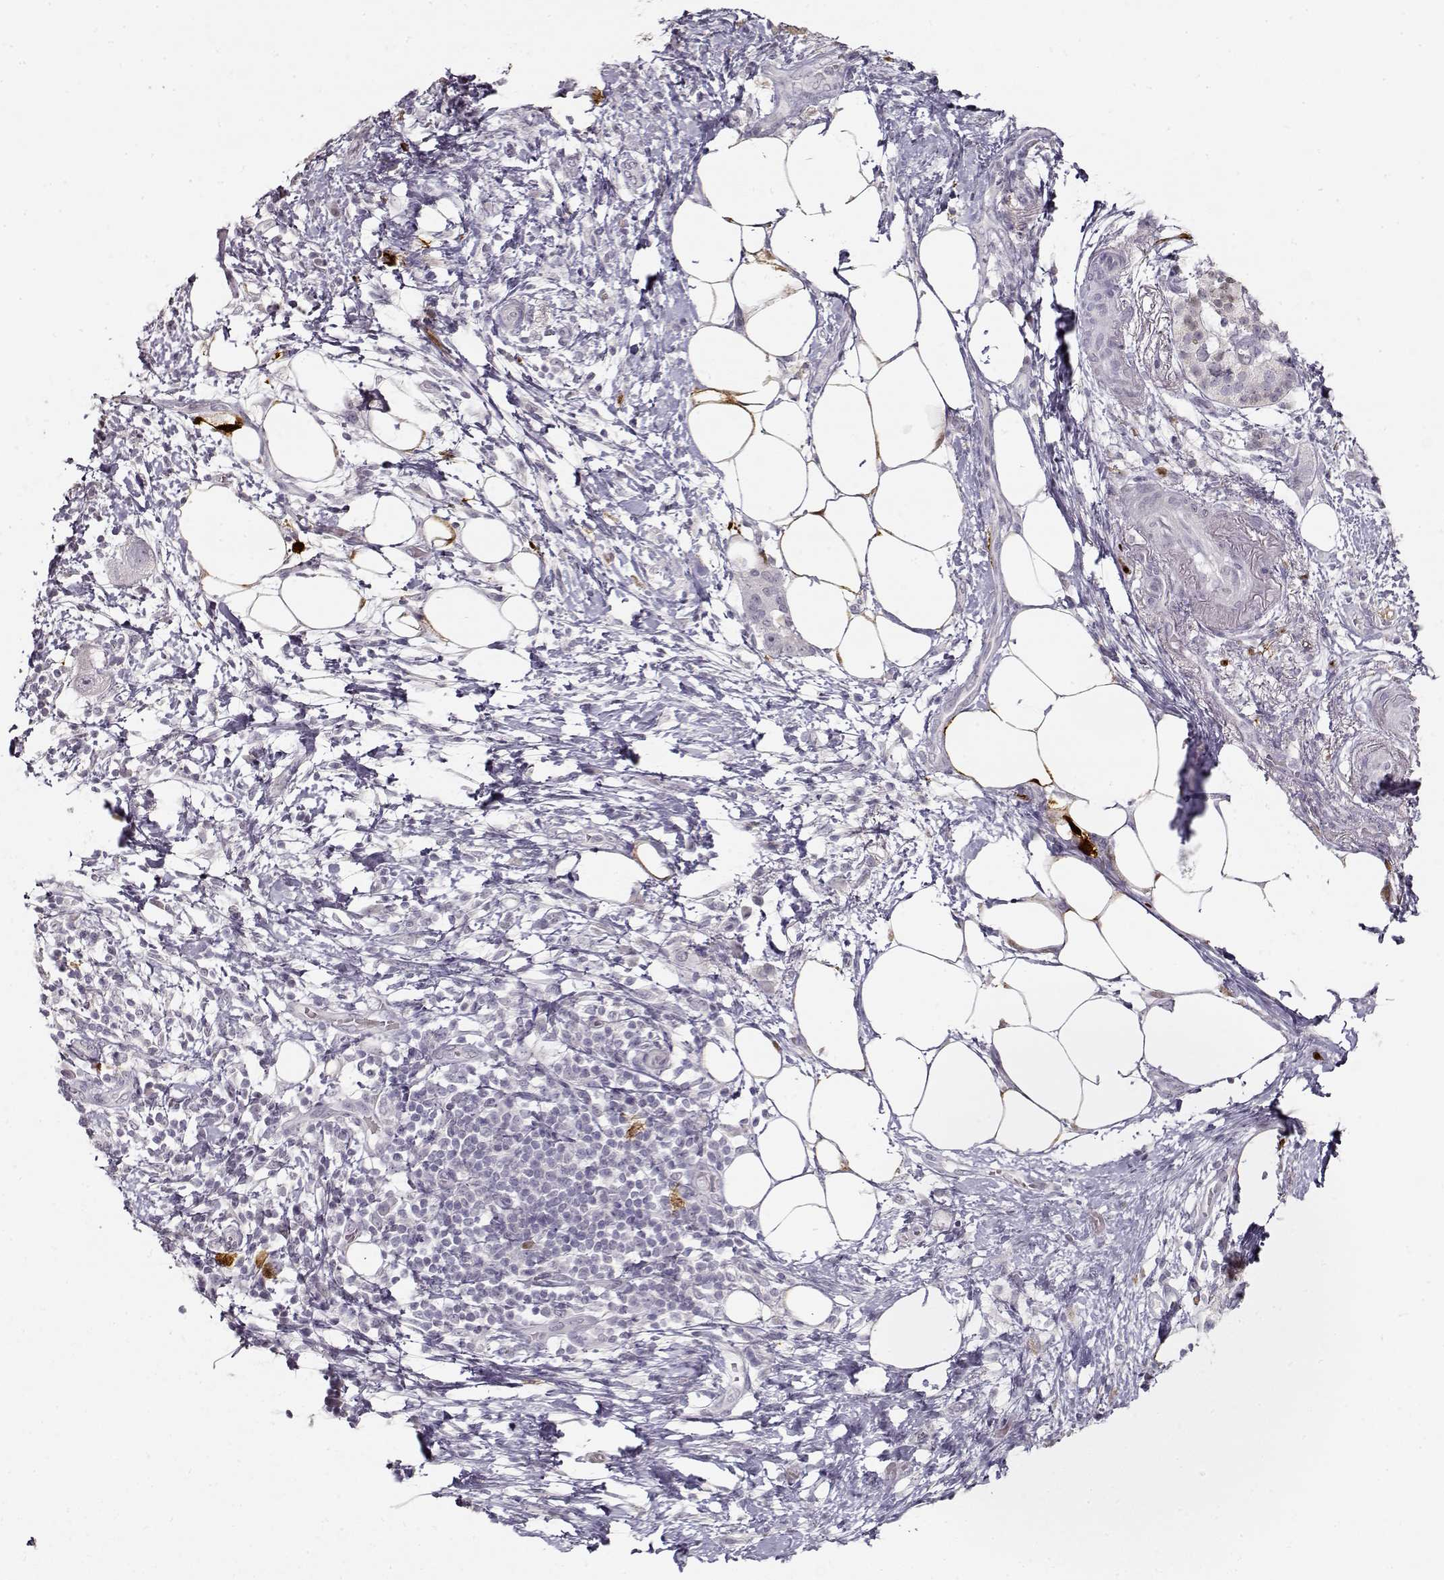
{"staining": {"intensity": "negative", "quantity": "none", "location": "none"}, "tissue": "pancreatic cancer", "cell_type": "Tumor cells", "image_type": "cancer", "snomed": [{"axis": "morphology", "description": "Adenocarcinoma, NOS"}, {"axis": "topography", "description": "Pancreas"}], "caption": "DAB immunohistochemical staining of pancreatic cancer (adenocarcinoma) demonstrates no significant positivity in tumor cells.", "gene": "S100B", "patient": {"sex": "female", "age": 72}}